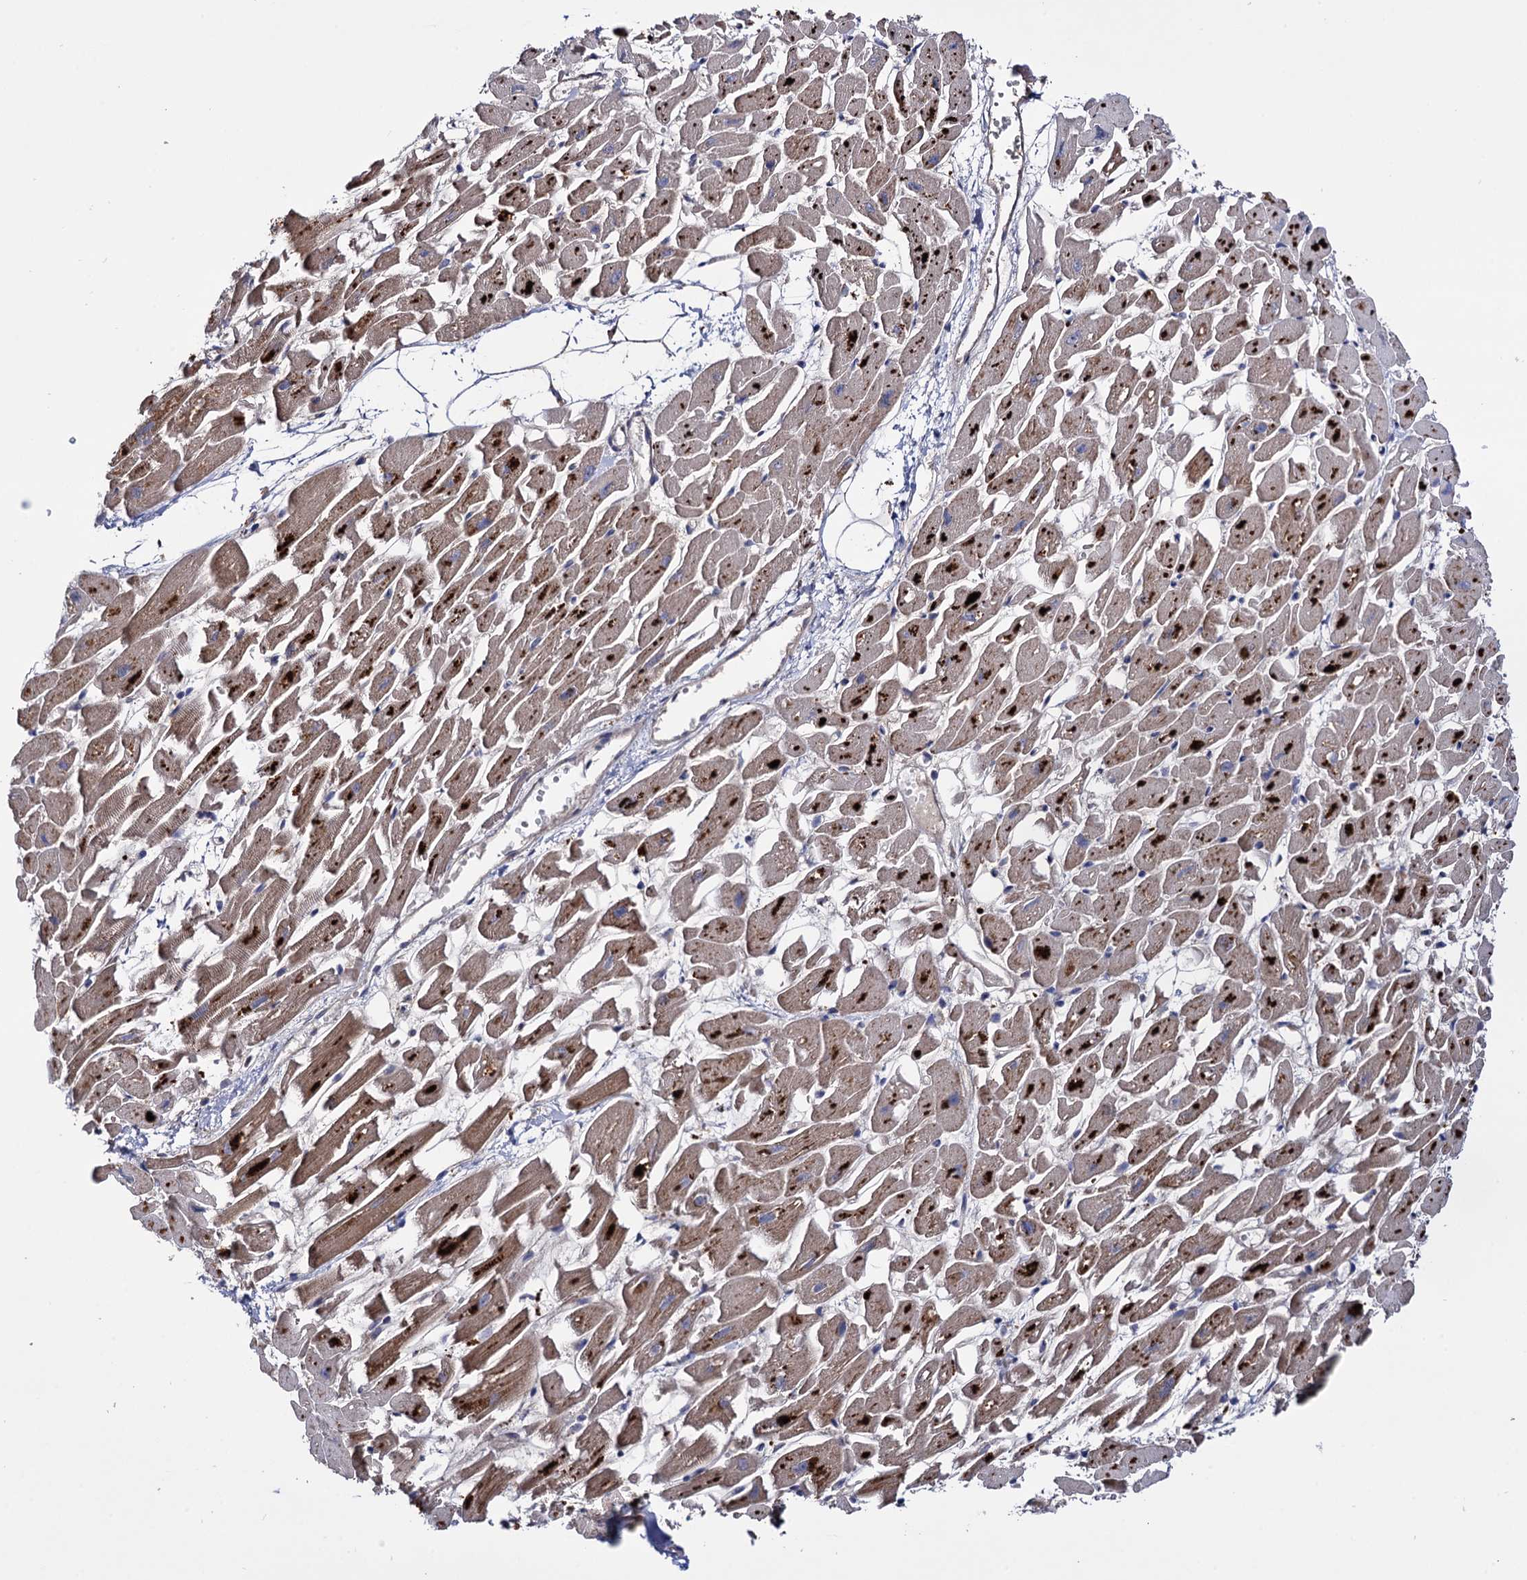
{"staining": {"intensity": "moderate", "quantity": ">75%", "location": "cytoplasmic/membranous"}, "tissue": "heart muscle", "cell_type": "Cardiomyocytes", "image_type": "normal", "snomed": [{"axis": "morphology", "description": "Normal tissue, NOS"}, {"axis": "topography", "description": "Heart"}], "caption": "Heart muscle stained for a protein (brown) reveals moderate cytoplasmic/membranous positive staining in about >75% of cardiomyocytes.", "gene": "IQCH", "patient": {"sex": "female", "age": 64}}